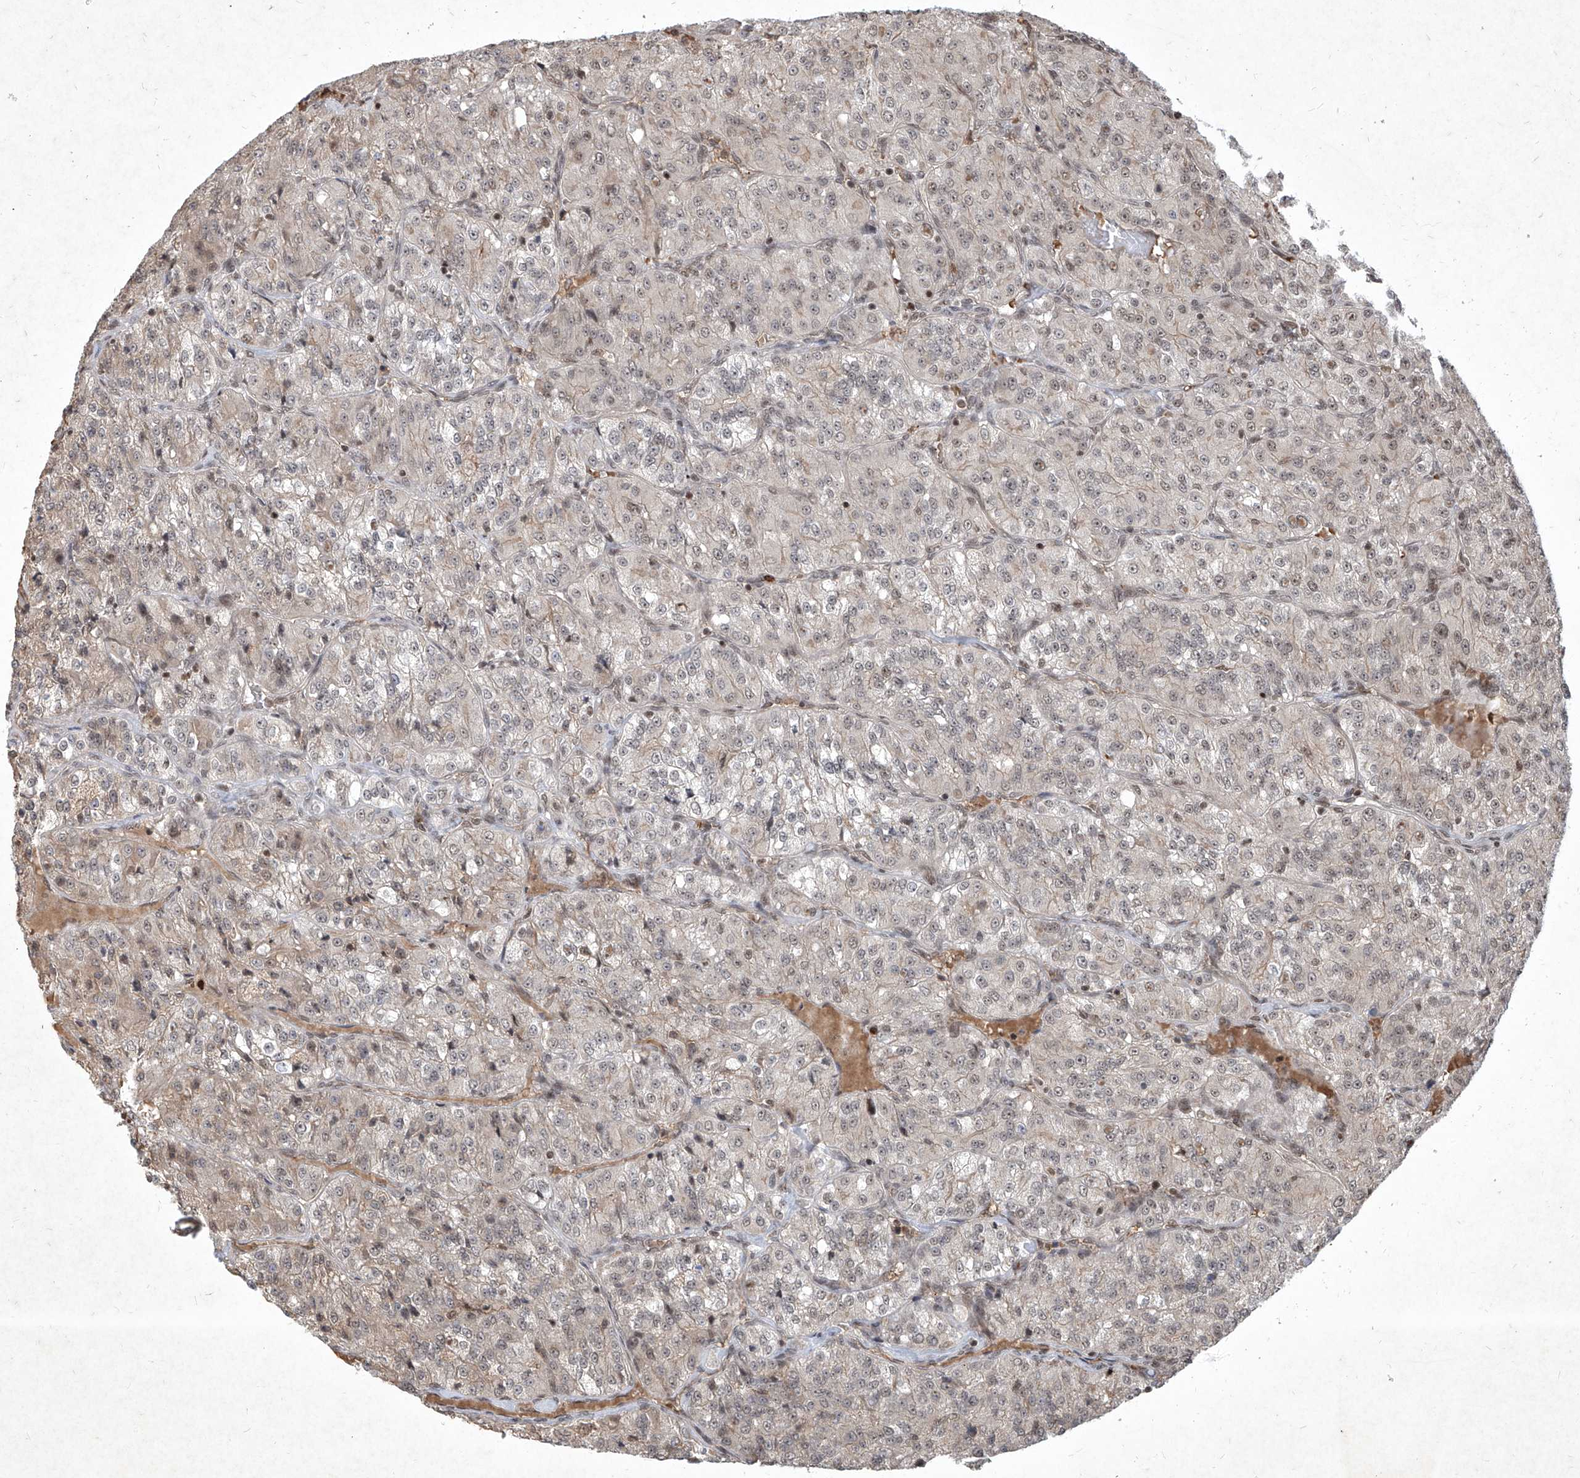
{"staining": {"intensity": "negative", "quantity": "none", "location": "none"}, "tissue": "renal cancer", "cell_type": "Tumor cells", "image_type": "cancer", "snomed": [{"axis": "morphology", "description": "Adenocarcinoma, NOS"}, {"axis": "topography", "description": "Kidney"}], "caption": "The IHC histopathology image has no significant positivity in tumor cells of renal adenocarcinoma tissue.", "gene": "IRF2", "patient": {"sex": "female", "age": 63}}